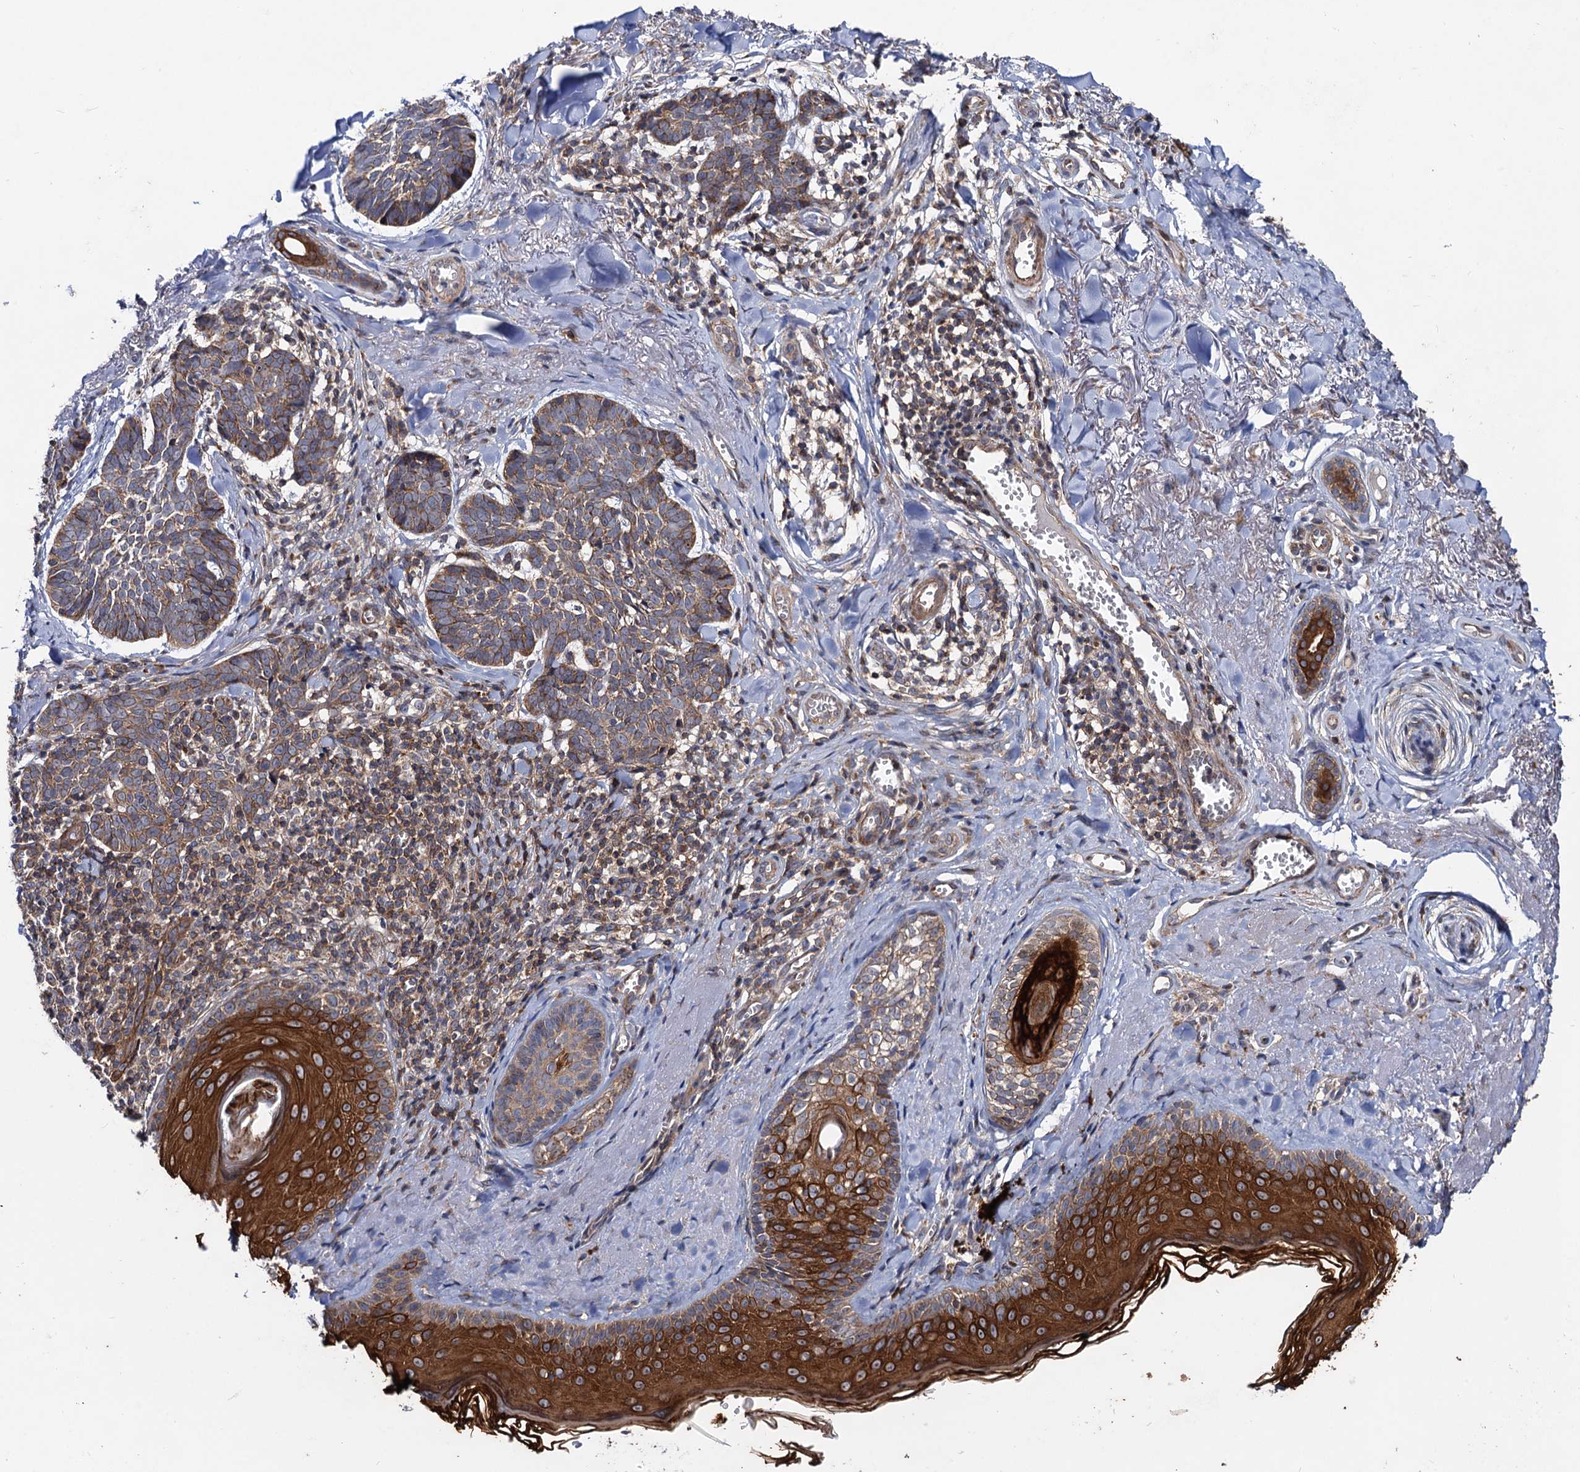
{"staining": {"intensity": "moderate", "quantity": ">75%", "location": "cytoplasmic/membranous"}, "tissue": "skin cancer", "cell_type": "Tumor cells", "image_type": "cancer", "snomed": [{"axis": "morphology", "description": "Basal cell carcinoma"}, {"axis": "topography", "description": "Skin"}], "caption": "Protein analysis of basal cell carcinoma (skin) tissue demonstrates moderate cytoplasmic/membranous staining in approximately >75% of tumor cells. The staining was performed using DAB (3,3'-diaminobenzidine) to visualize the protein expression in brown, while the nuclei were stained in blue with hematoxylin (Magnification: 20x).", "gene": "DYDC1", "patient": {"sex": "female", "age": 74}}